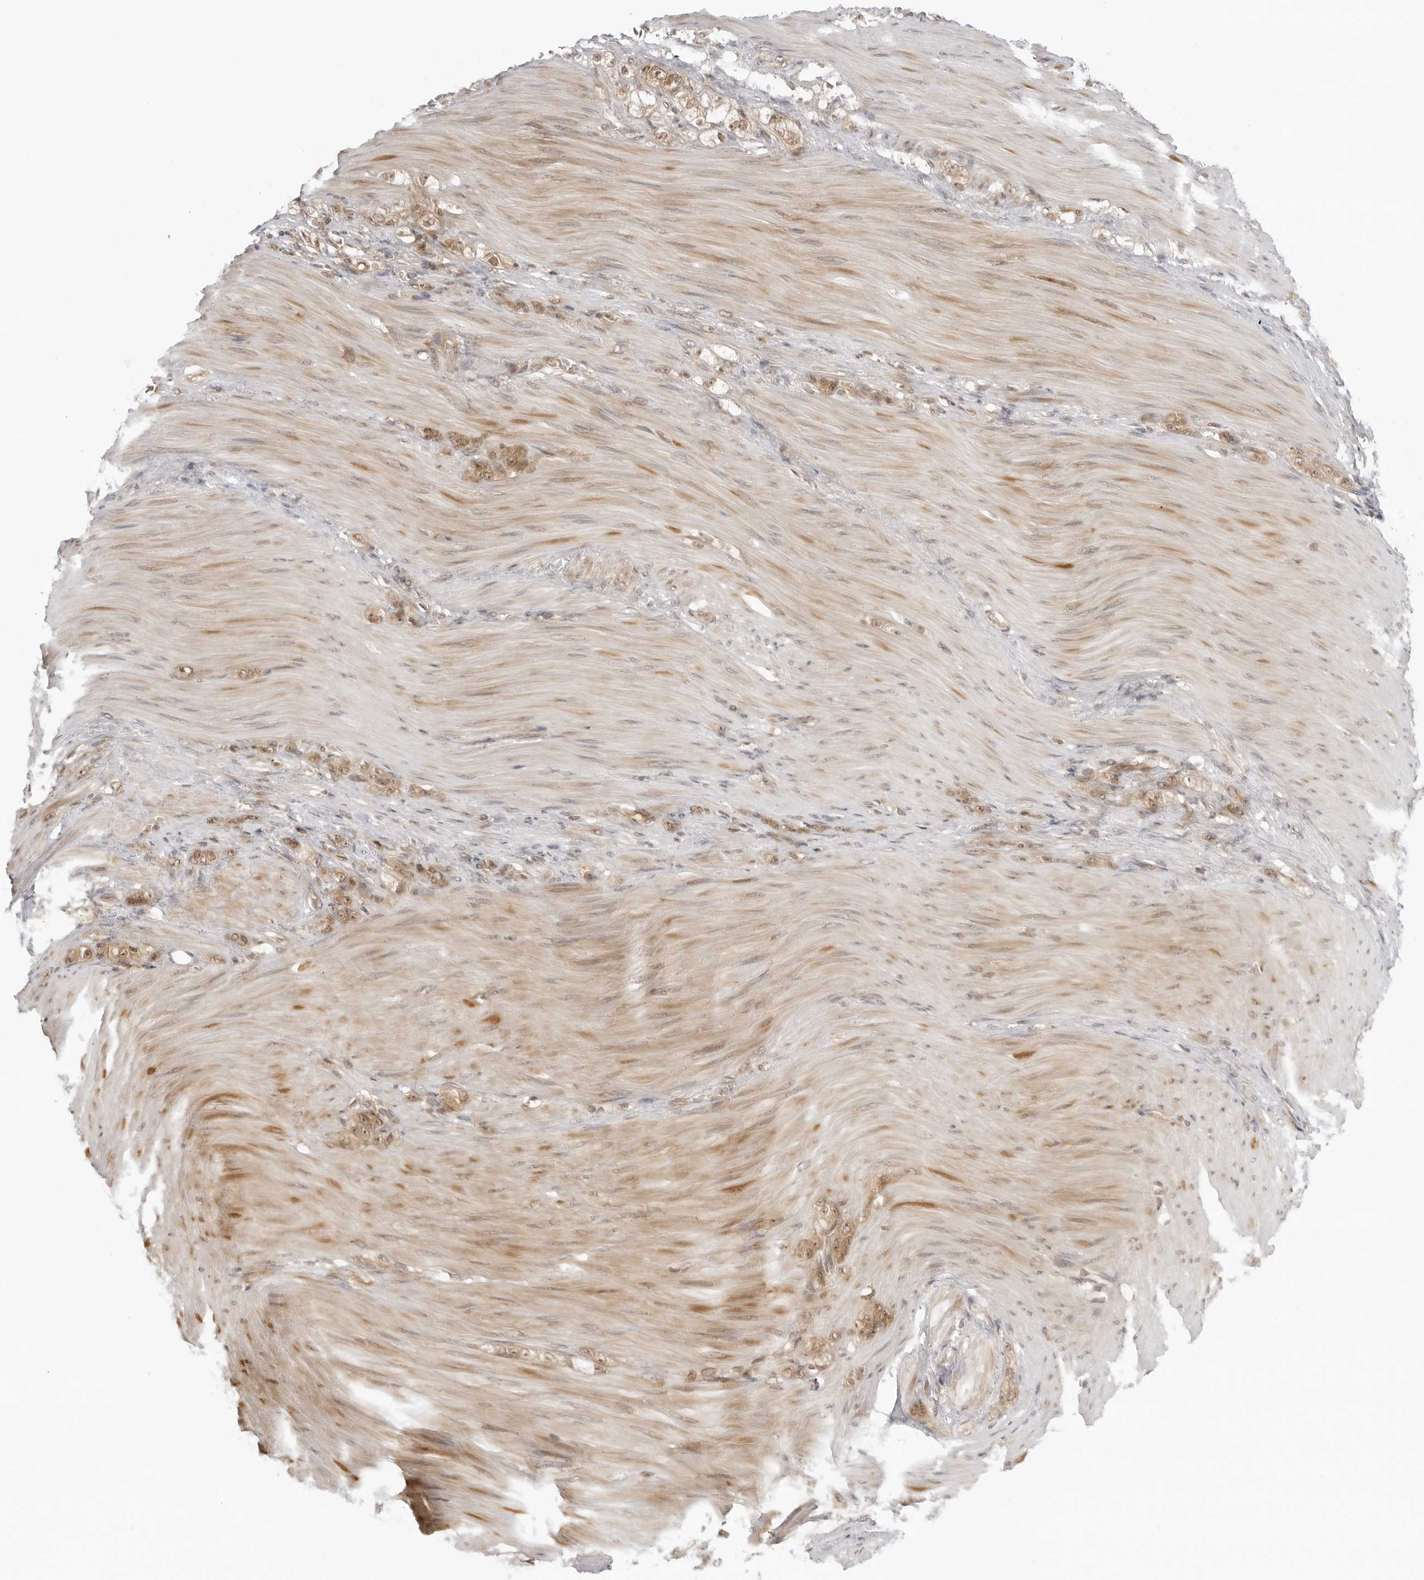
{"staining": {"intensity": "moderate", "quantity": ">75%", "location": "cytoplasmic/membranous,nuclear"}, "tissue": "stomach cancer", "cell_type": "Tumor cells", "image_type": "cancer", "snomed": [{"axis": "morphology", "description": "Normal tissue, NOS"}, {"axis": "morphology", "description": "Adenocarcinoma, NOS"}, {"axis": "topography", "description": "Stomach"}], "caption": "Immunohistochemistry (IHC) of stomach cancer (adenocarcinoma) exhibits medium levels of moderate cytoplasmic/membranous and nuclear expression in approximately >75% of tumor cells. (Brightfield microscopy of DAB IHC at high magnification).", "gene": "PRRC2C", "patient": {"sex": "male", "age": 82}}